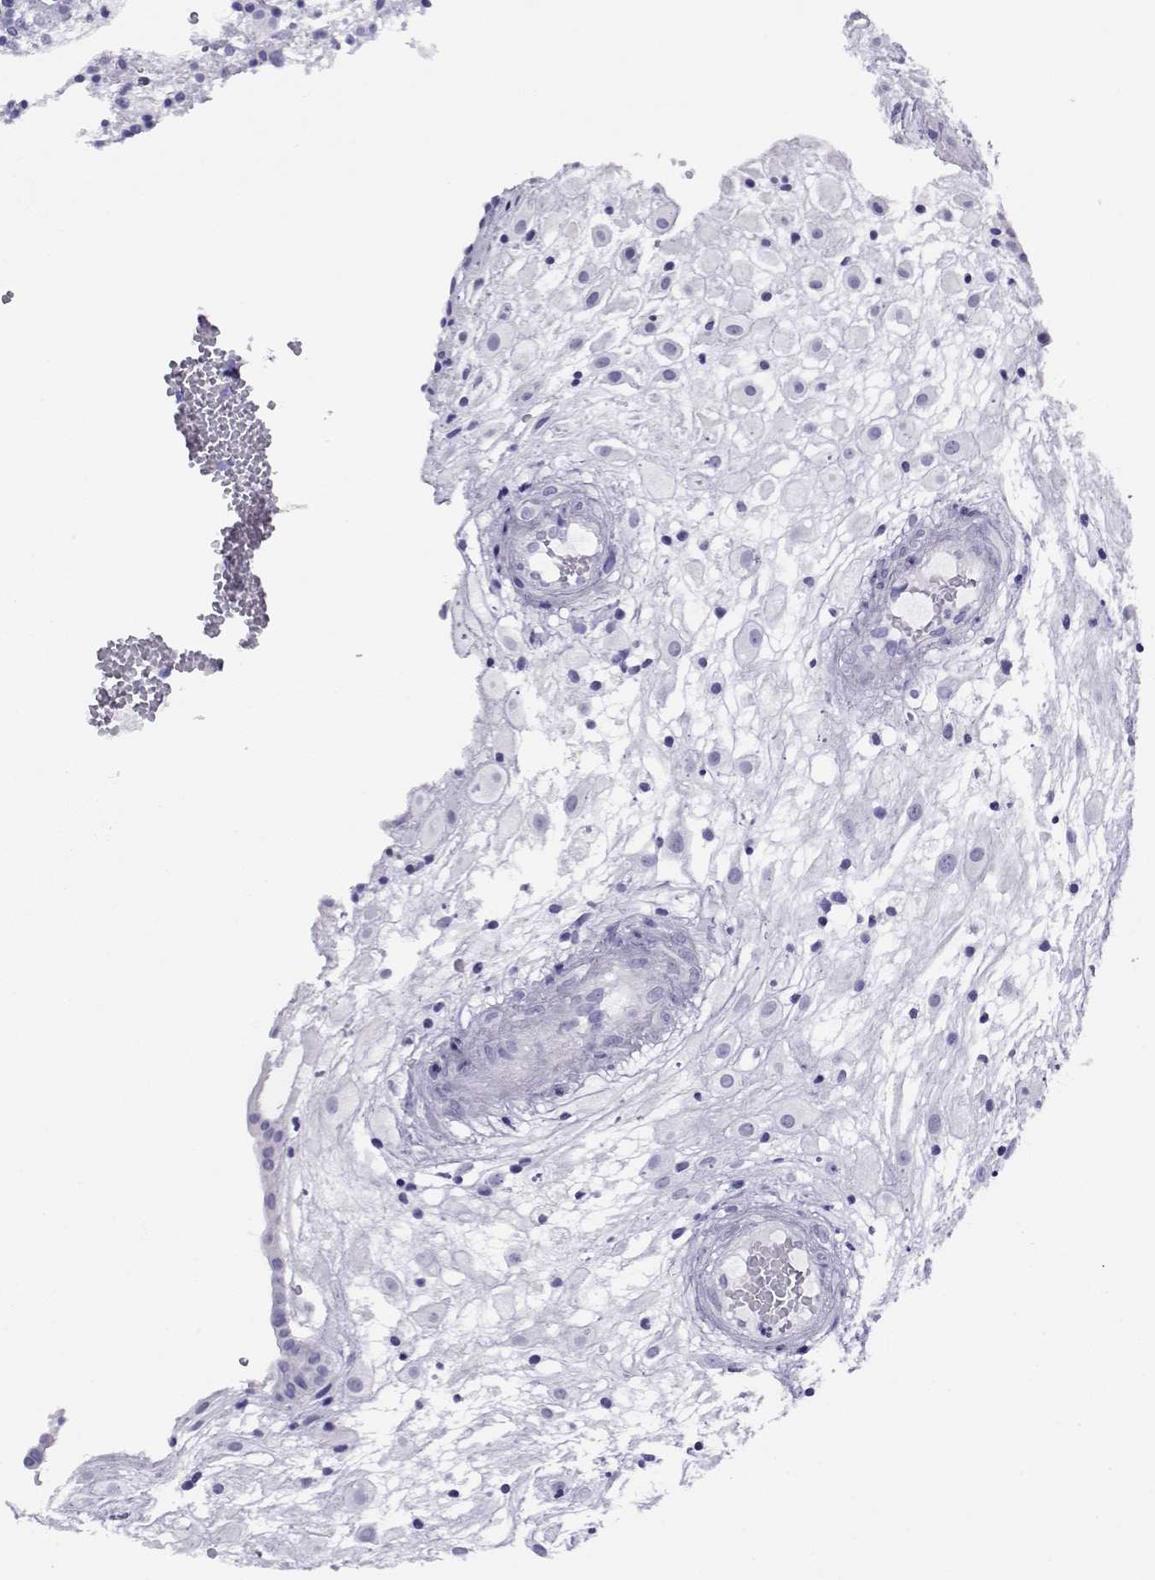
{"staining": {"intensity": "negative", "quantity": "none", "location": "none"}, "tissue": "placenta", "cell_type": "Decidual cells", "image_type": "normal", "snomed": [{"axis": "morphology", "description": "Normal tissue, NOS"}, {"axis": "topography", "description": "Placenta"}], "caption": "DAB immunohistochemical staining of benign human placenta displays no significant positivity in decidual cells.", "gene": "RHOXF2B", "patient": {"sex": "female", "age": 24}}